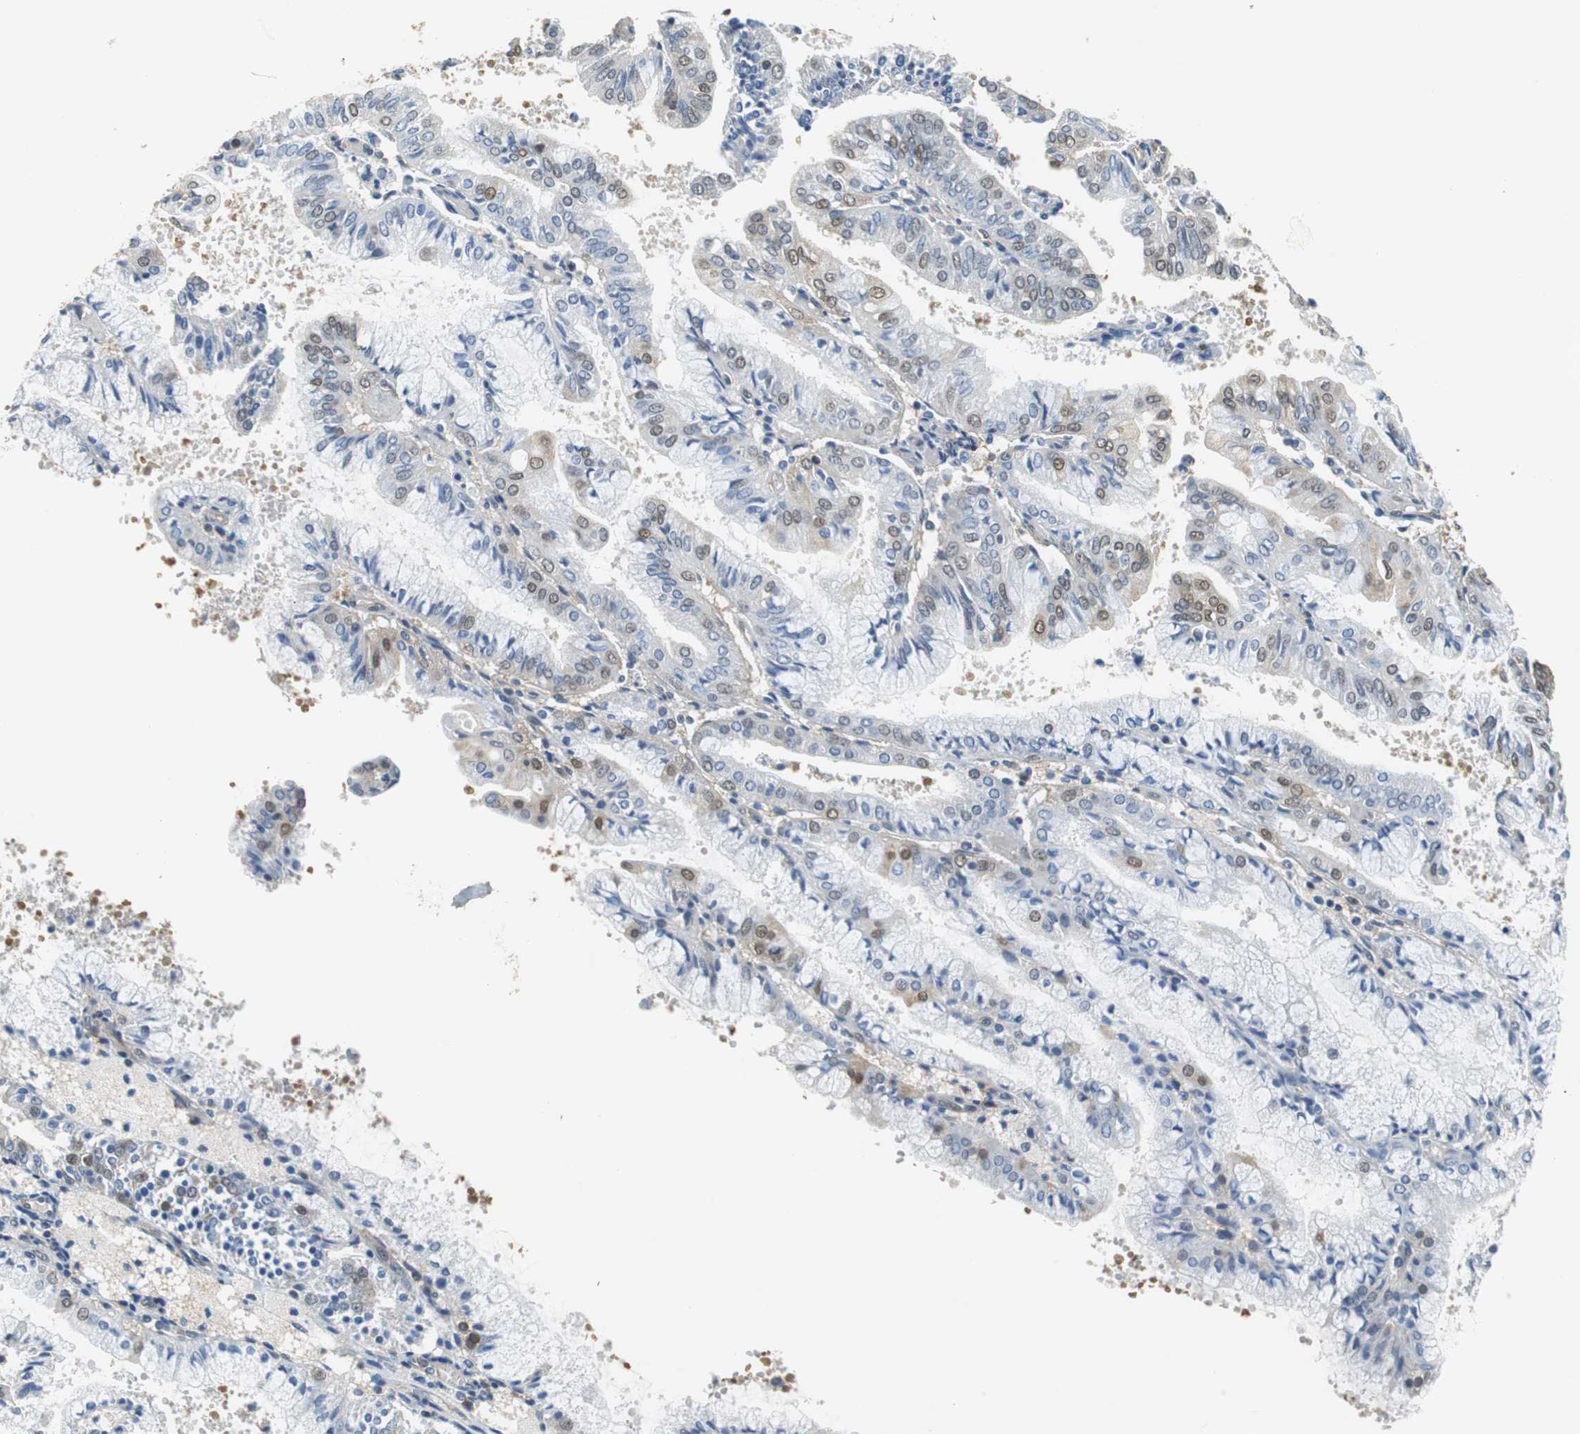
{"staining": {"intensity": "moderate", "quantity": "25%-75%", "location": "cytoplasmic/membranous,nuclear"}, "tissue": "endometrial cancer", "cell_type": "Tumor cells", "image_type": "cancer", "snomed": [{"axis": "morphology", "description": "Adenocarcinoma, NOS"}, {"axis": "topography", "description": "Endometrium"}], "caption": "Human endometrial adenocarcinoma stained for a protein (brown) reveals moderate cytoplasmic/membranous and nuclear positive positivity in about 25%-75% of tumor cells.", "gene": "UBQLN2", "patient": {"sex": "female", "age": 63}}